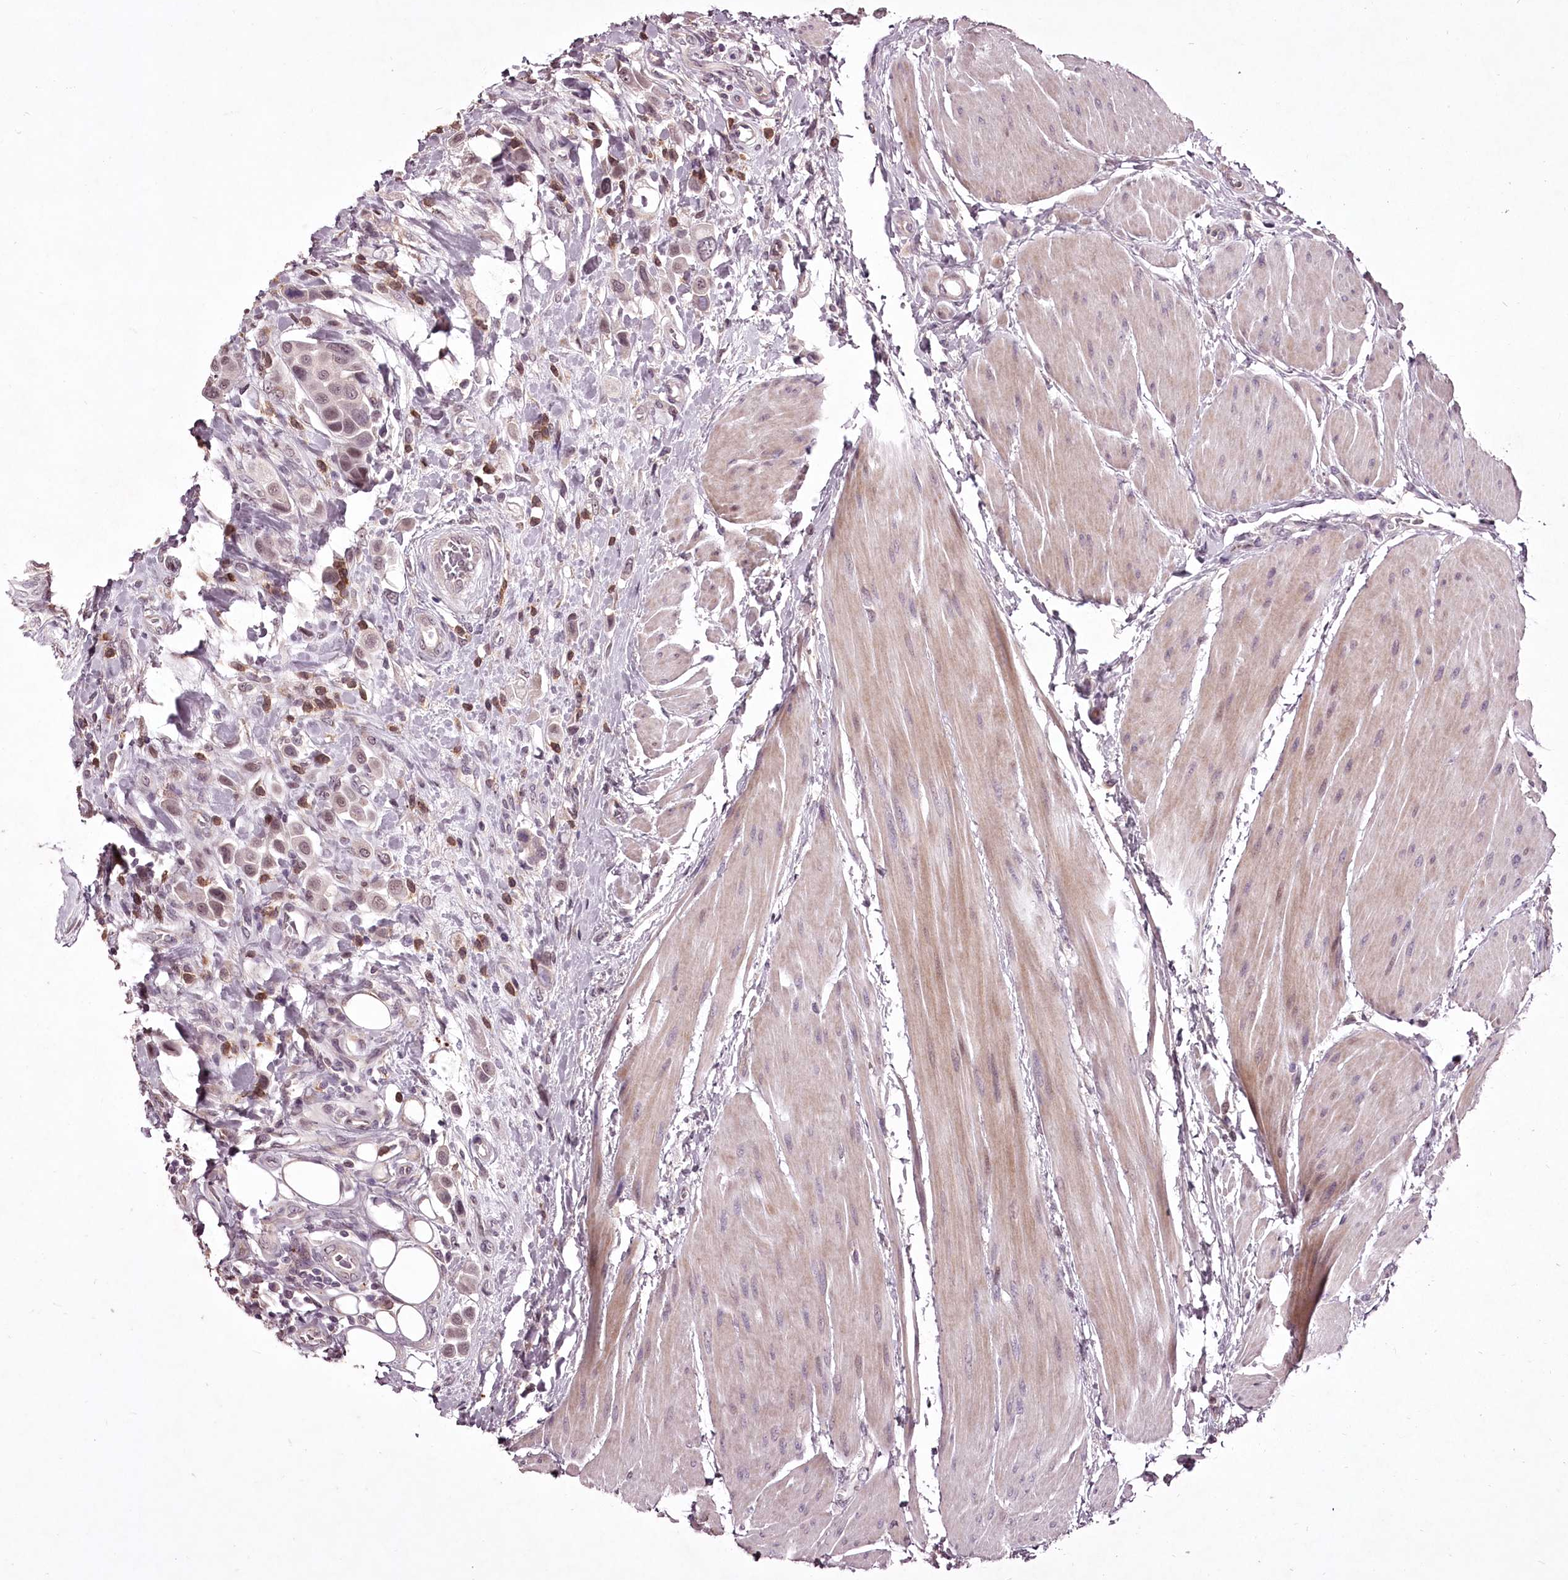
{"staining": {"intensity": "weak", "quantity": "25%-75%", "location": "nuclear"}, "tissue": "urothelial cancer", "cell_type": "Tumor cells", "image_type": "cancer", "snomed": [{"axis": "morphology", "description": "Urothelial carcinoma, High grade"}, {"axis": "topography", "description": "Urinary bladder"}], "caption": "Immunohistochemical staining of human urothelial cancer shows low levels of weak nuclear staining in approximately 25%-75% of tumor cells. (DAB (3,3'-diaminobenzidine) IHC, brown staining for protein, blue staining for nuclei).", "gene": "ADRA1D", "patient": {"sex": "male", "age": 50}}